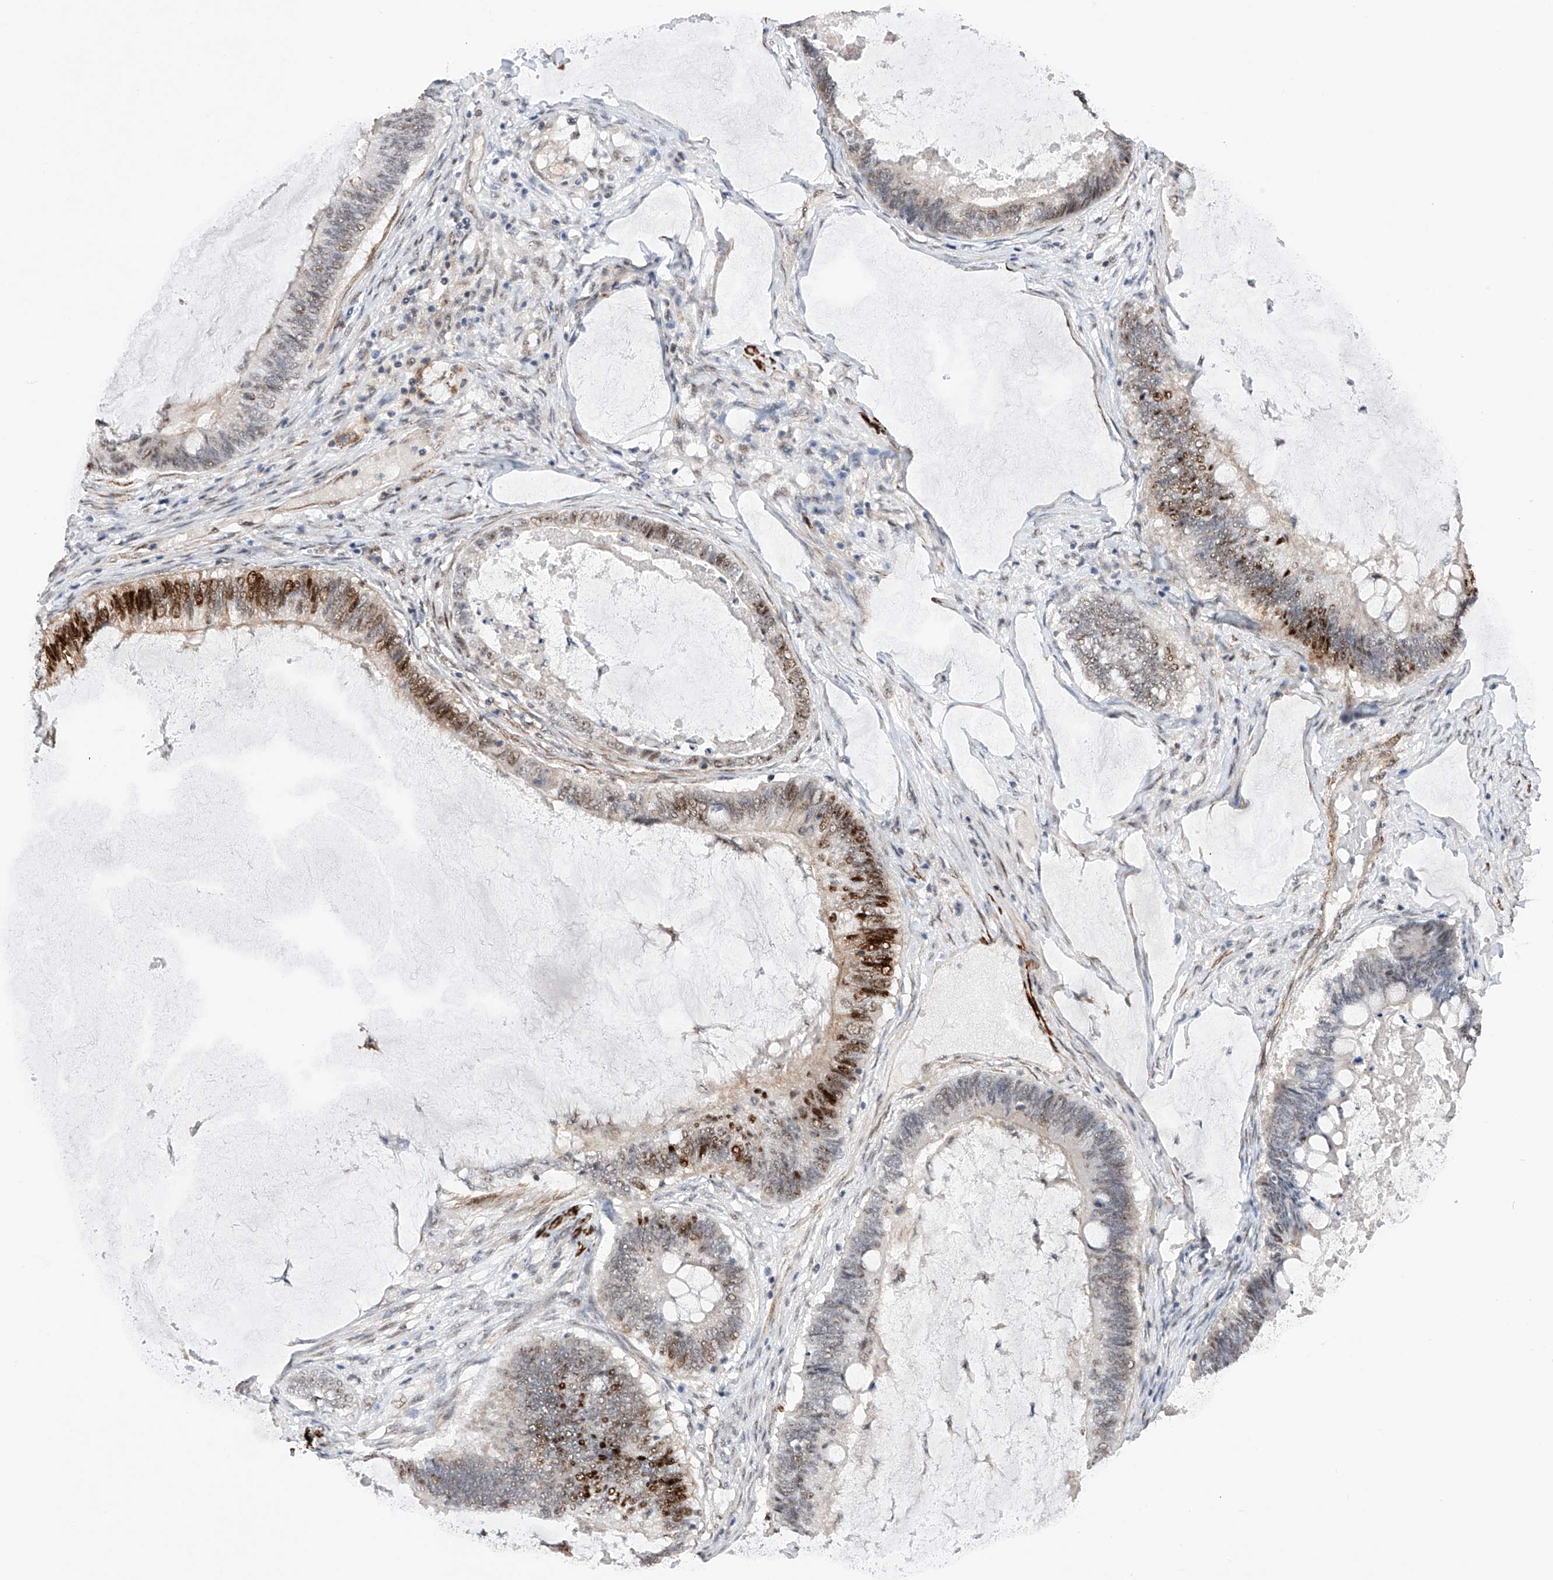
{"staining": {"intensity": "moderate", "quantity": "25%-75%", "location": "nuclear"}, "tissue": "ovarian cancer", "cell_type": "Tumor cells", "image_type": "cancer", "snomed": [{"axis": "morphology", "description": "Cystadenocarcinoma, mucinous, NOS"}, {"axis": "topography", "description": "Ovary"}], "caption": "High-power microscopy captured an immunohistochemistry (IHC) micrograph of ovarian cancer, revealing moderate nuclear staining in about 25%-75% of tumor cells.", "gene": "NFATC4", "patient": {"sex": "female", "age": 61}}